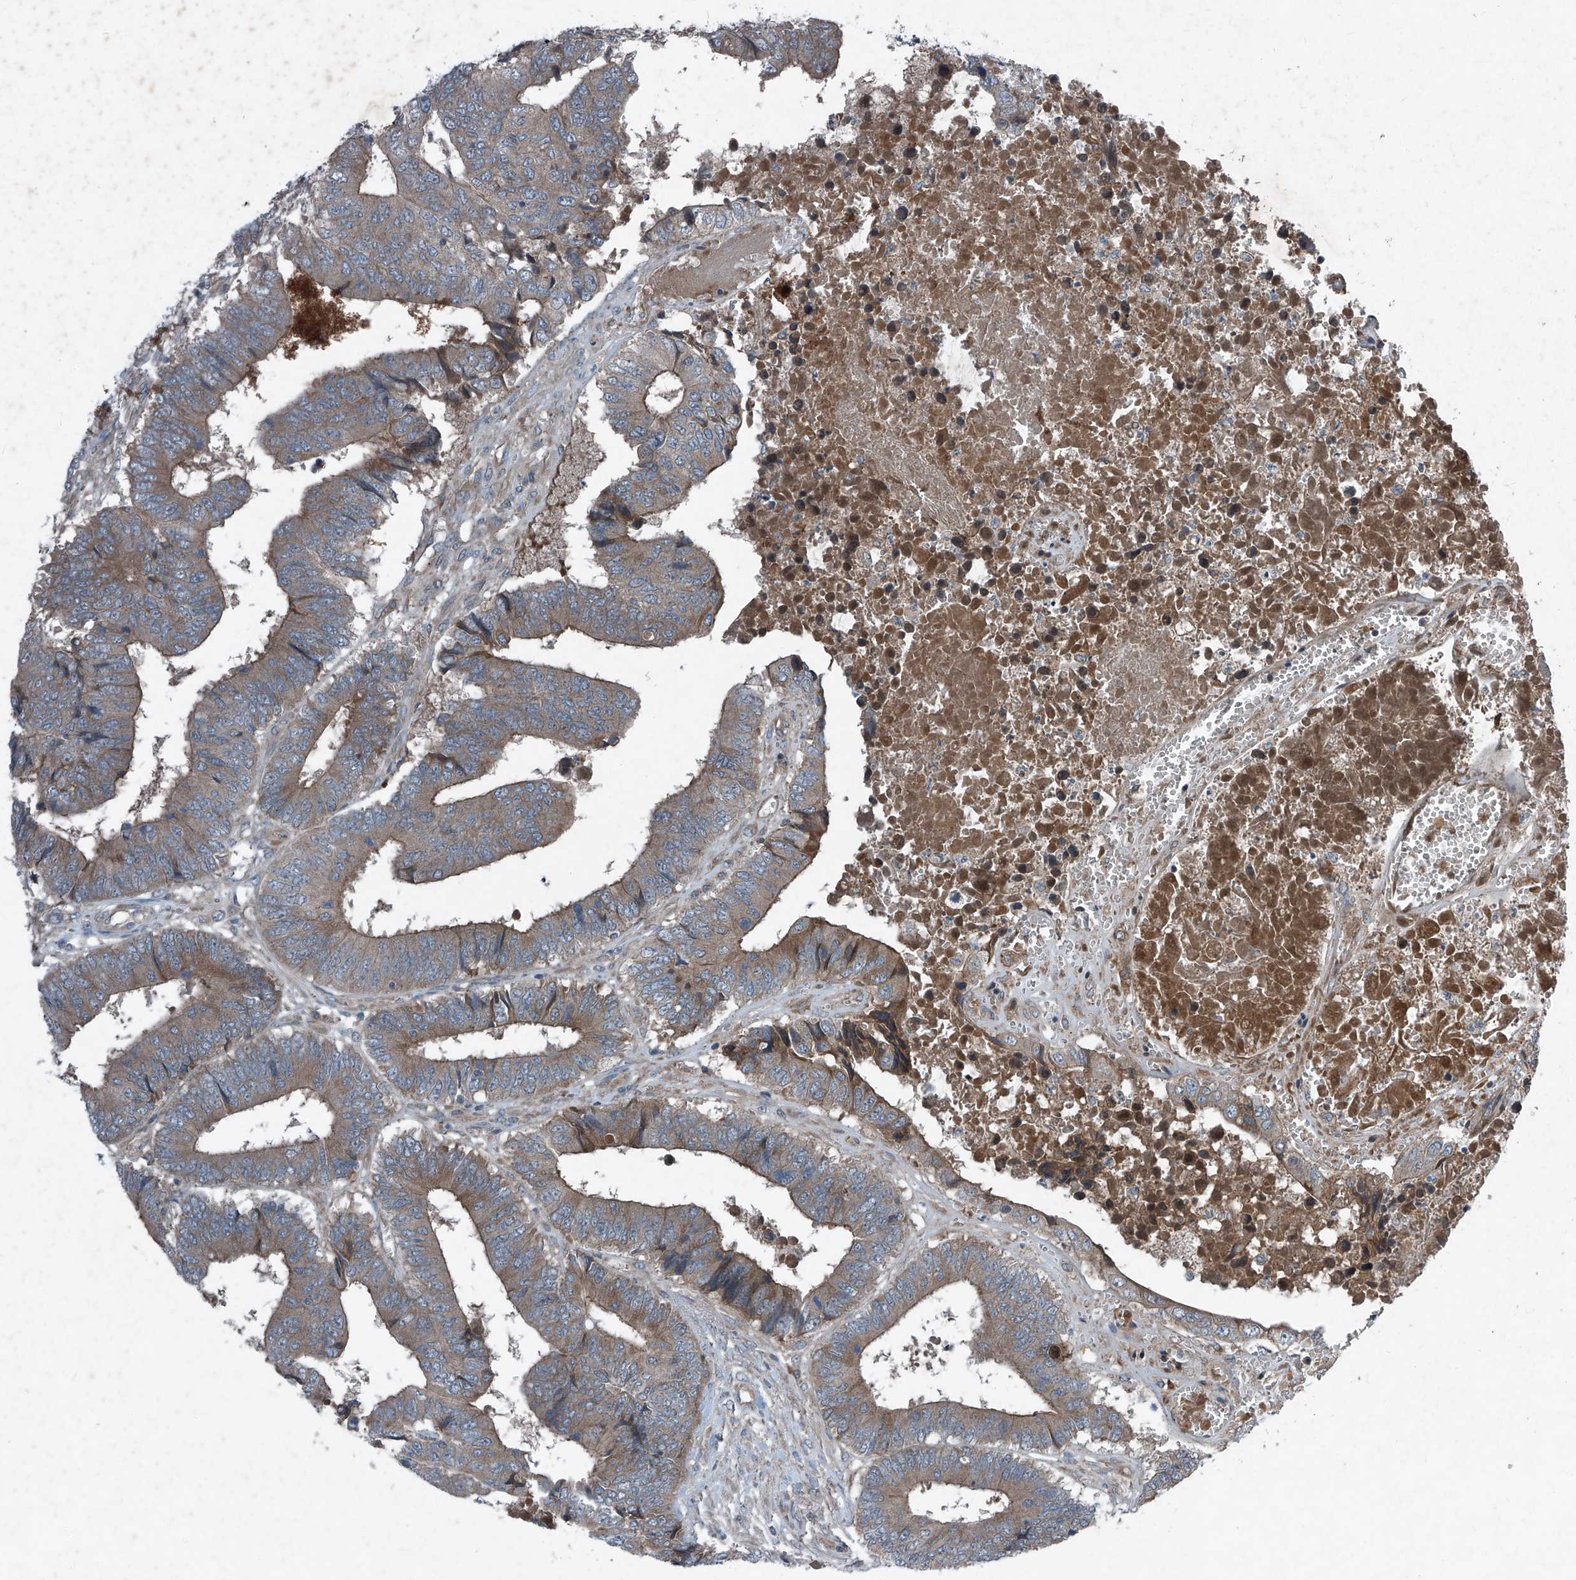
{"staining": {"intensity": "moderate", "quantity": "<25%", "location": "cytoplasmic/membranous"}, "tissue": "colorectal cancer", "cell_type": "Tumor cells", "image_type": "cancer", "snomed": [{"axis": "morphology", "description": "Adenocarcinoma, NOS"}, {"axis": "topography", "description": "Rectum"}], "caption": "Human colorectal cancer (adenocarcinoma) stained with a brown dye reveals moderate cytoplasmic/membranous positive positivity in approximately <25% of tumor cells.", "gene": "FOXRED2", "patient": {"sex": "male", "age": 84}}